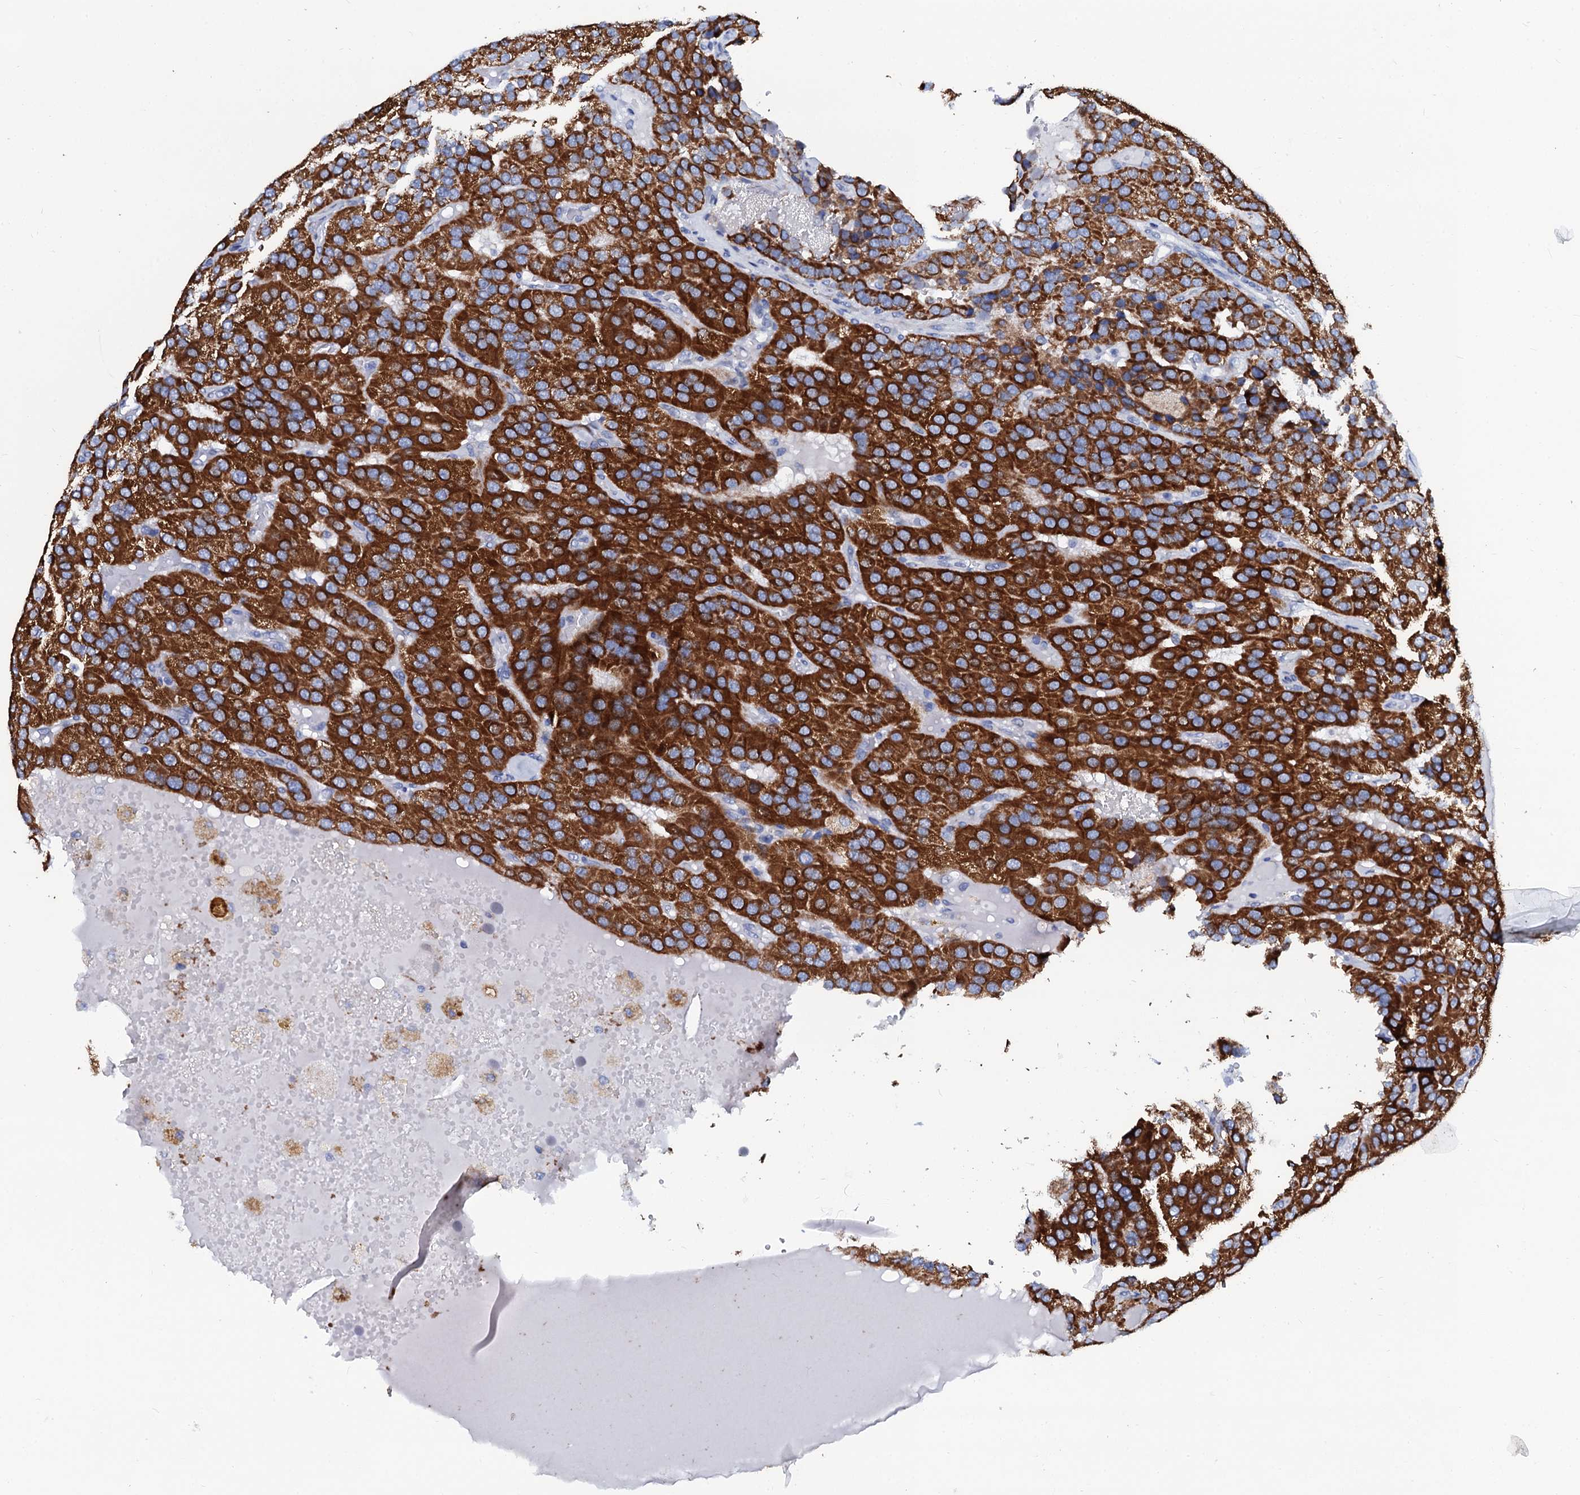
{"staining": {"intensity": "strong", "quantity": ">75%", "location": "cytoplasmic/membranous"}, "tissue": "parathyroid gland", "cell_type": "Glandular cells", "image_type": "normal", "snomed": [{"axis": "morphology", "description": "Normal tissue, NOS"}, {"axis": "morphology", "description": "Adenoma, NOS"}, {"axis": "topography", "description": "Parathyroid gland"}], "caption": "Normal parathyroid gland exhibits strong cytoplasmic/membranous positivity in about >75% of glandular cells.", "gene": "SLC37A4", "patient": {"sex": "female", "age": 86}}